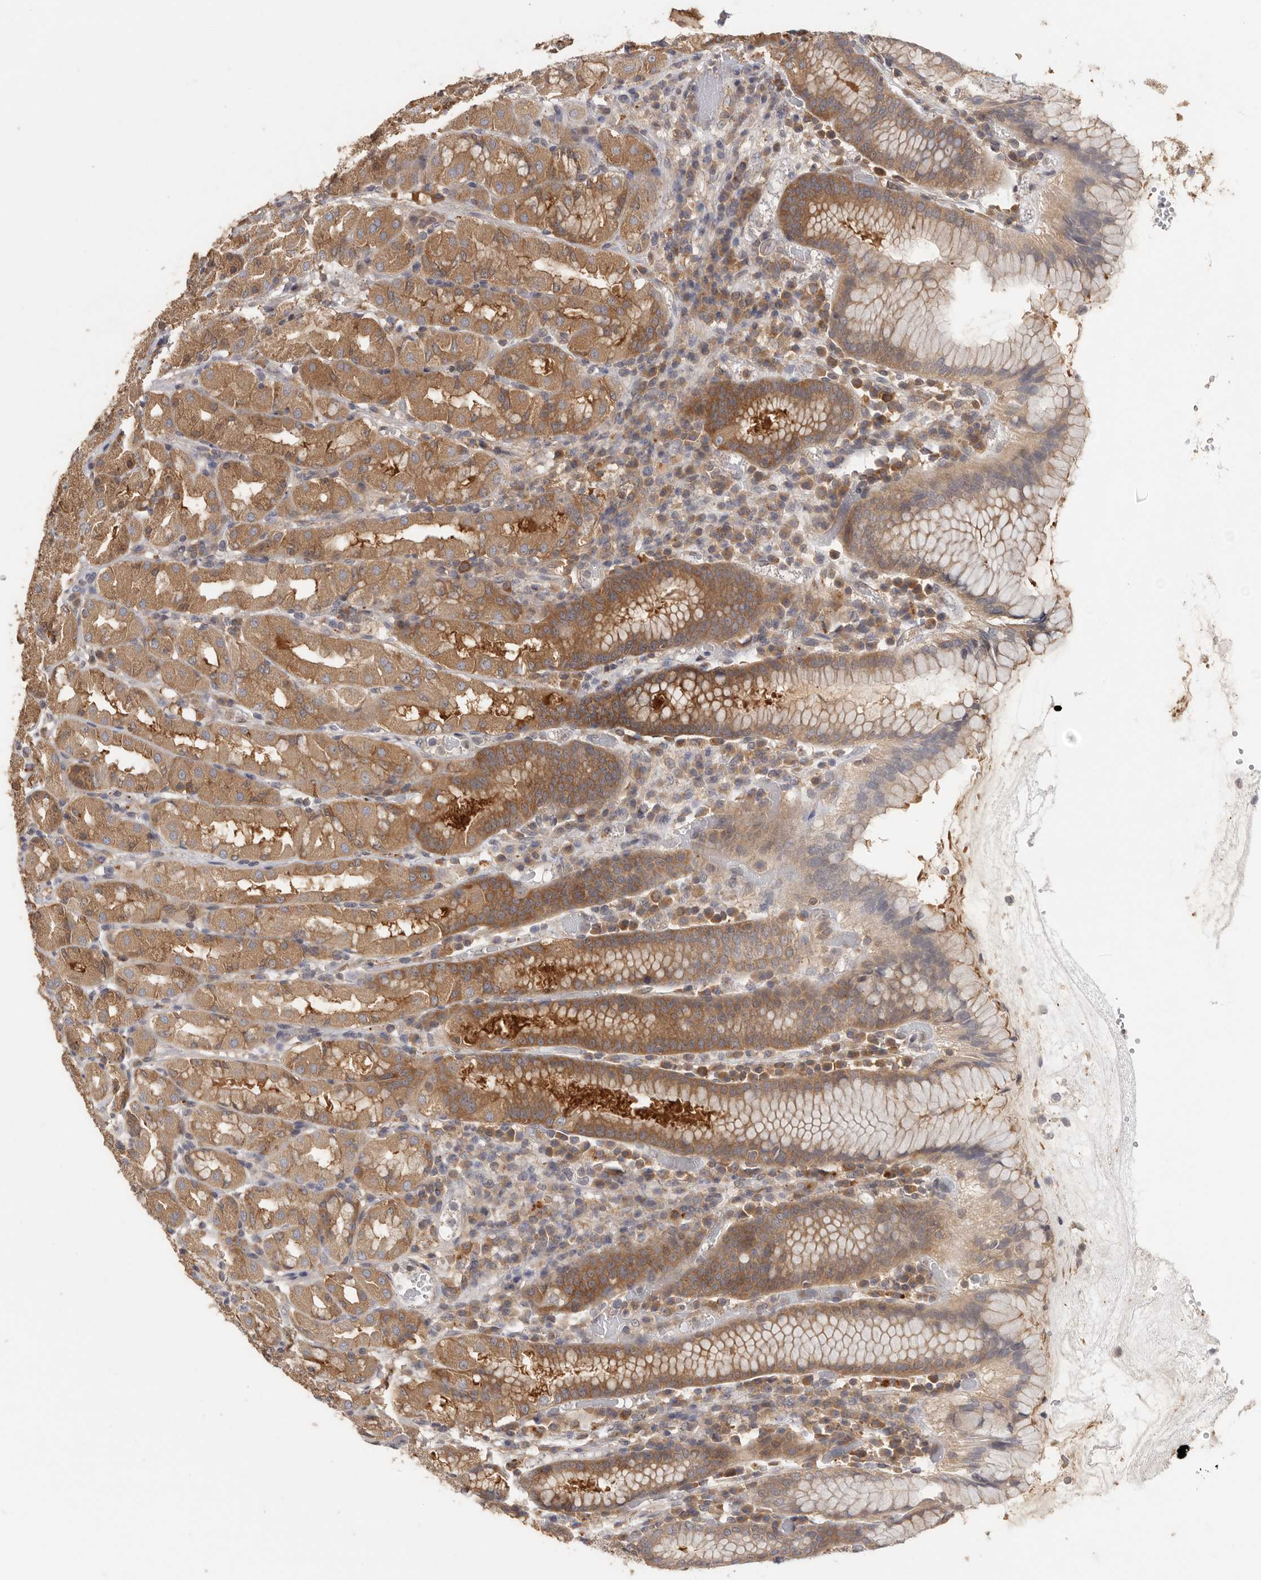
{"staining": {"intensity": "moderate", "quantity": ">75%", "location": "cytoplasmic/membranous"}, "tissue": "stomach", "cell_type": "Glandular cells", "image_type": "normal", "snomed": [{"axis": "morphology", "description": "Normal tissue, NOS"}, {"axis": "topography", "description": "Stomach"}, {"axis": "topography", "description": "Stomach, lower"}], "caption": "High-power microscopy captured an IHC photomicrograph of unremarkable stomach, revealing moderate cytoplasmic/membranous staining in approximately >75% of glandular cells. (IHC, brightfield microscopy, high magnification).", "gene": "CCT8", "patient": {"sex": "female", "age": 56}}